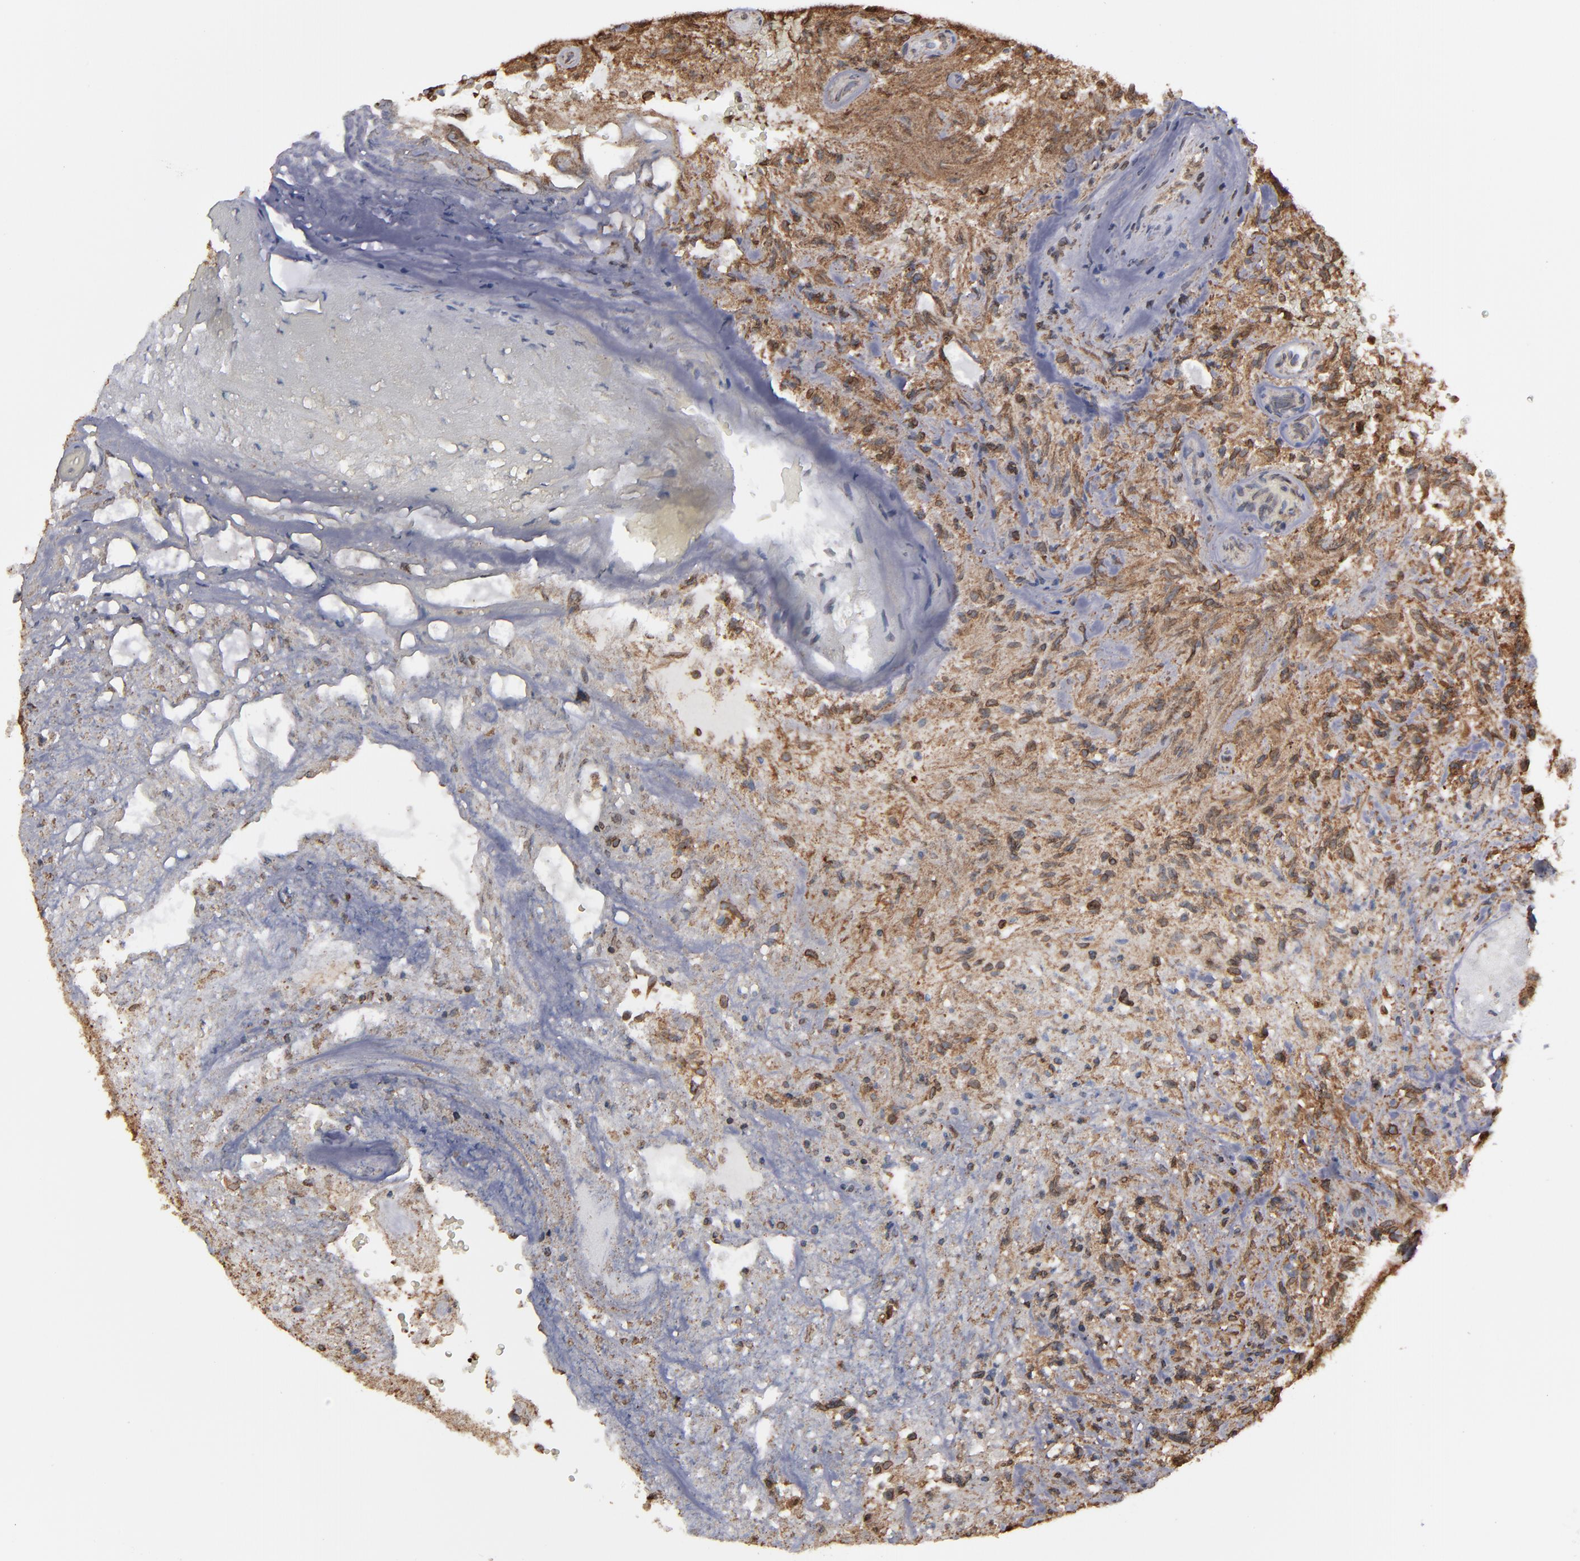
{"staining": {"intensity": "weak", "quantity": "25%-75%", "location": "cytoplasmic/membranous"}, "tissue": "glioma", "cell_type": "Tumor cells", "image_type": "cancer", "snomed": [{"axis": "morphology", "description": "Normal tissue, NOS"}, {"axis": "morphology", "description": "Glioma, malignant, High grade"}, {"axis": "topography", "description": "Cerebral cortex"}], "caption": "An IHC histopathology image of neoplastic tissue is shown. Protein staining in brown highlights weak cytoplasmic/membranous positivity in glioma within tumor cells.", "gene": "ERLIN2", "patient": {"sex": "male", "age": 75}}